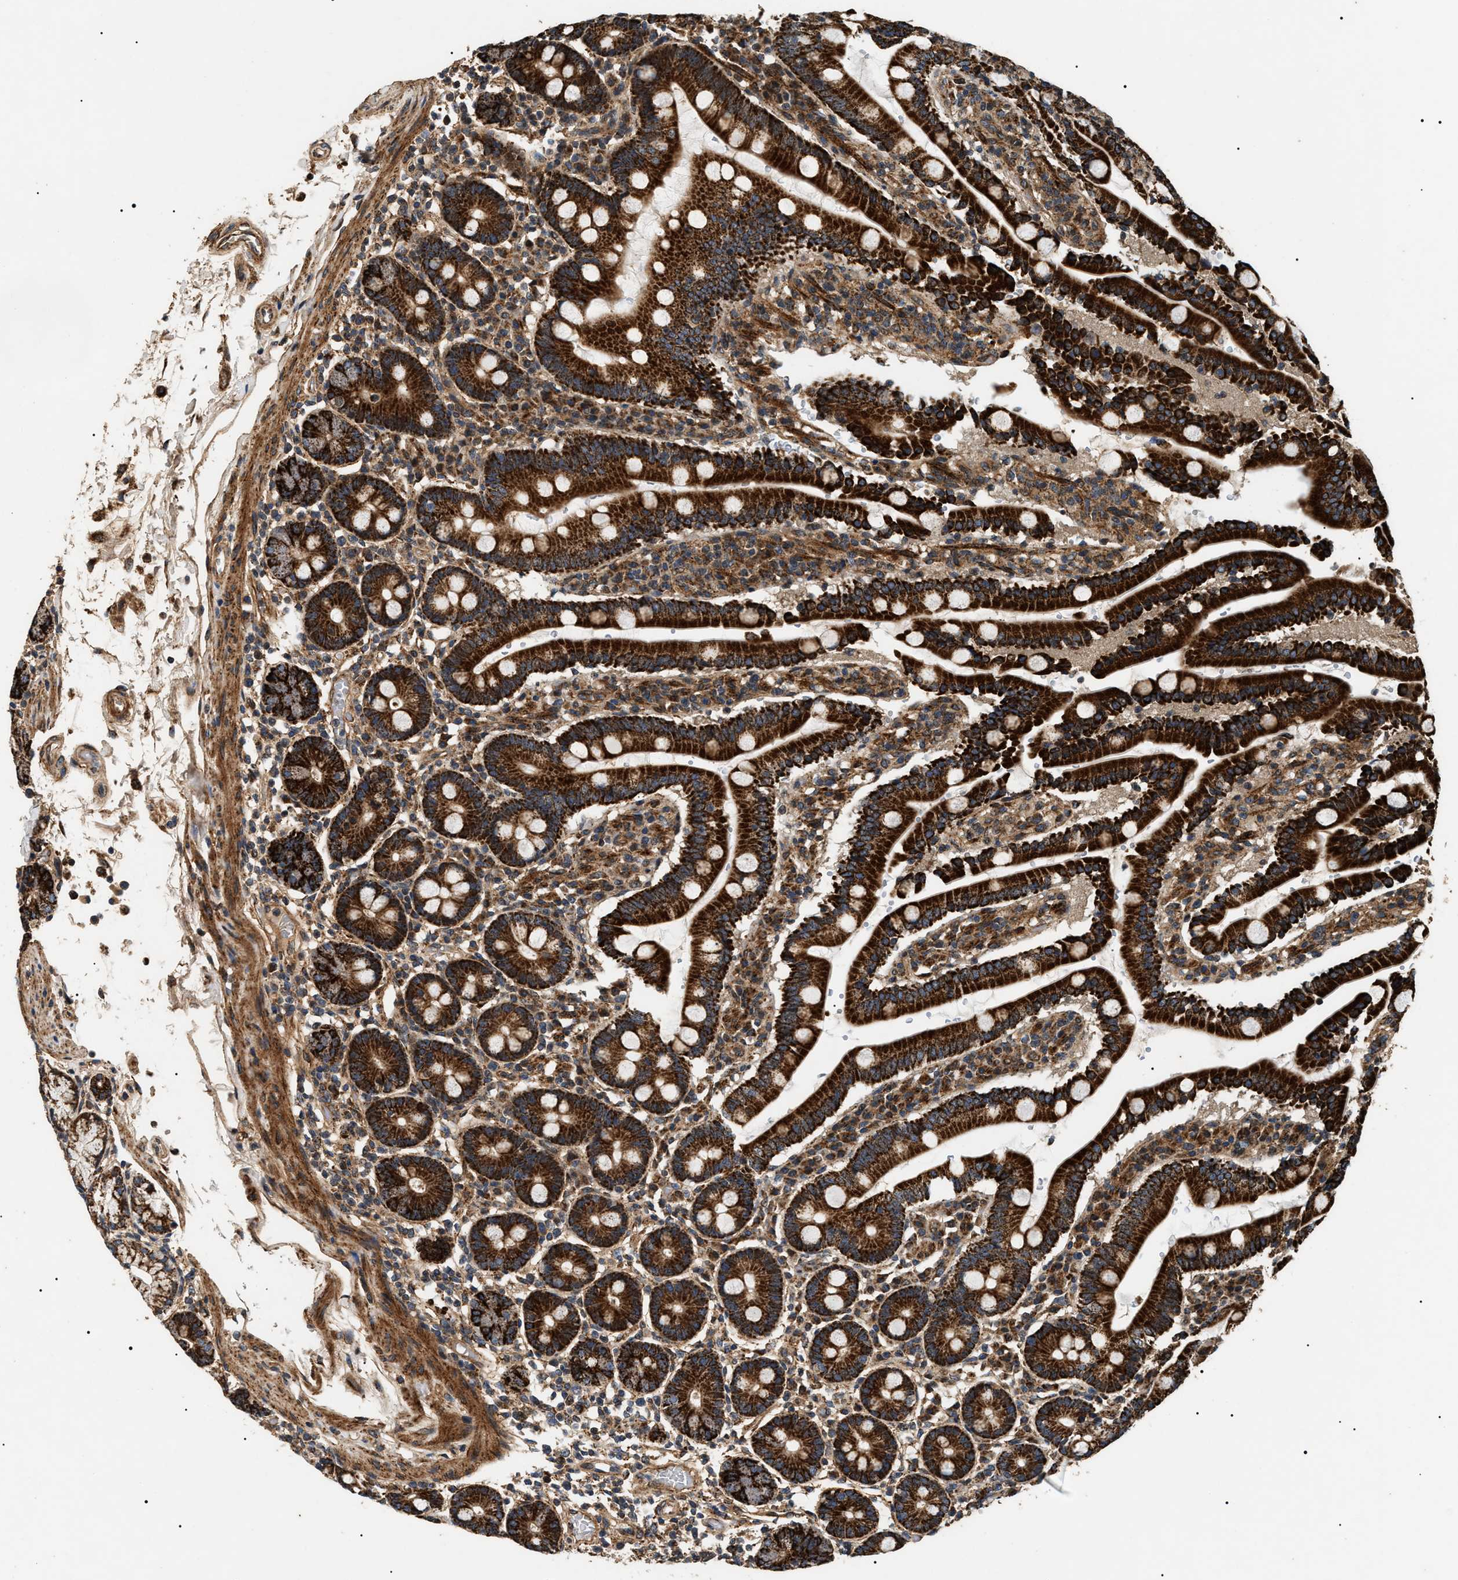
{"staining": {"intensity": "strong", "quantity": ">75%", "location": "cytoplasmic/membranous"}, "tissue": "duodenum", "cell_type": "Glandular cells", "image_type": "normal", "snomed": [{"axis": "morphology", "description": "Normal tissue, NOS"}, {"axis": "topography", "description": "Small intestine, NOS"}], "caption": "DAB immunohistochemical staining of normal human duodenum displays strong cytoplasmic/membranous protein positivity in approximately >75% of glandular cells.", "gene": "ZBTB26", "patient": {"sex": "female", "age": 71}}